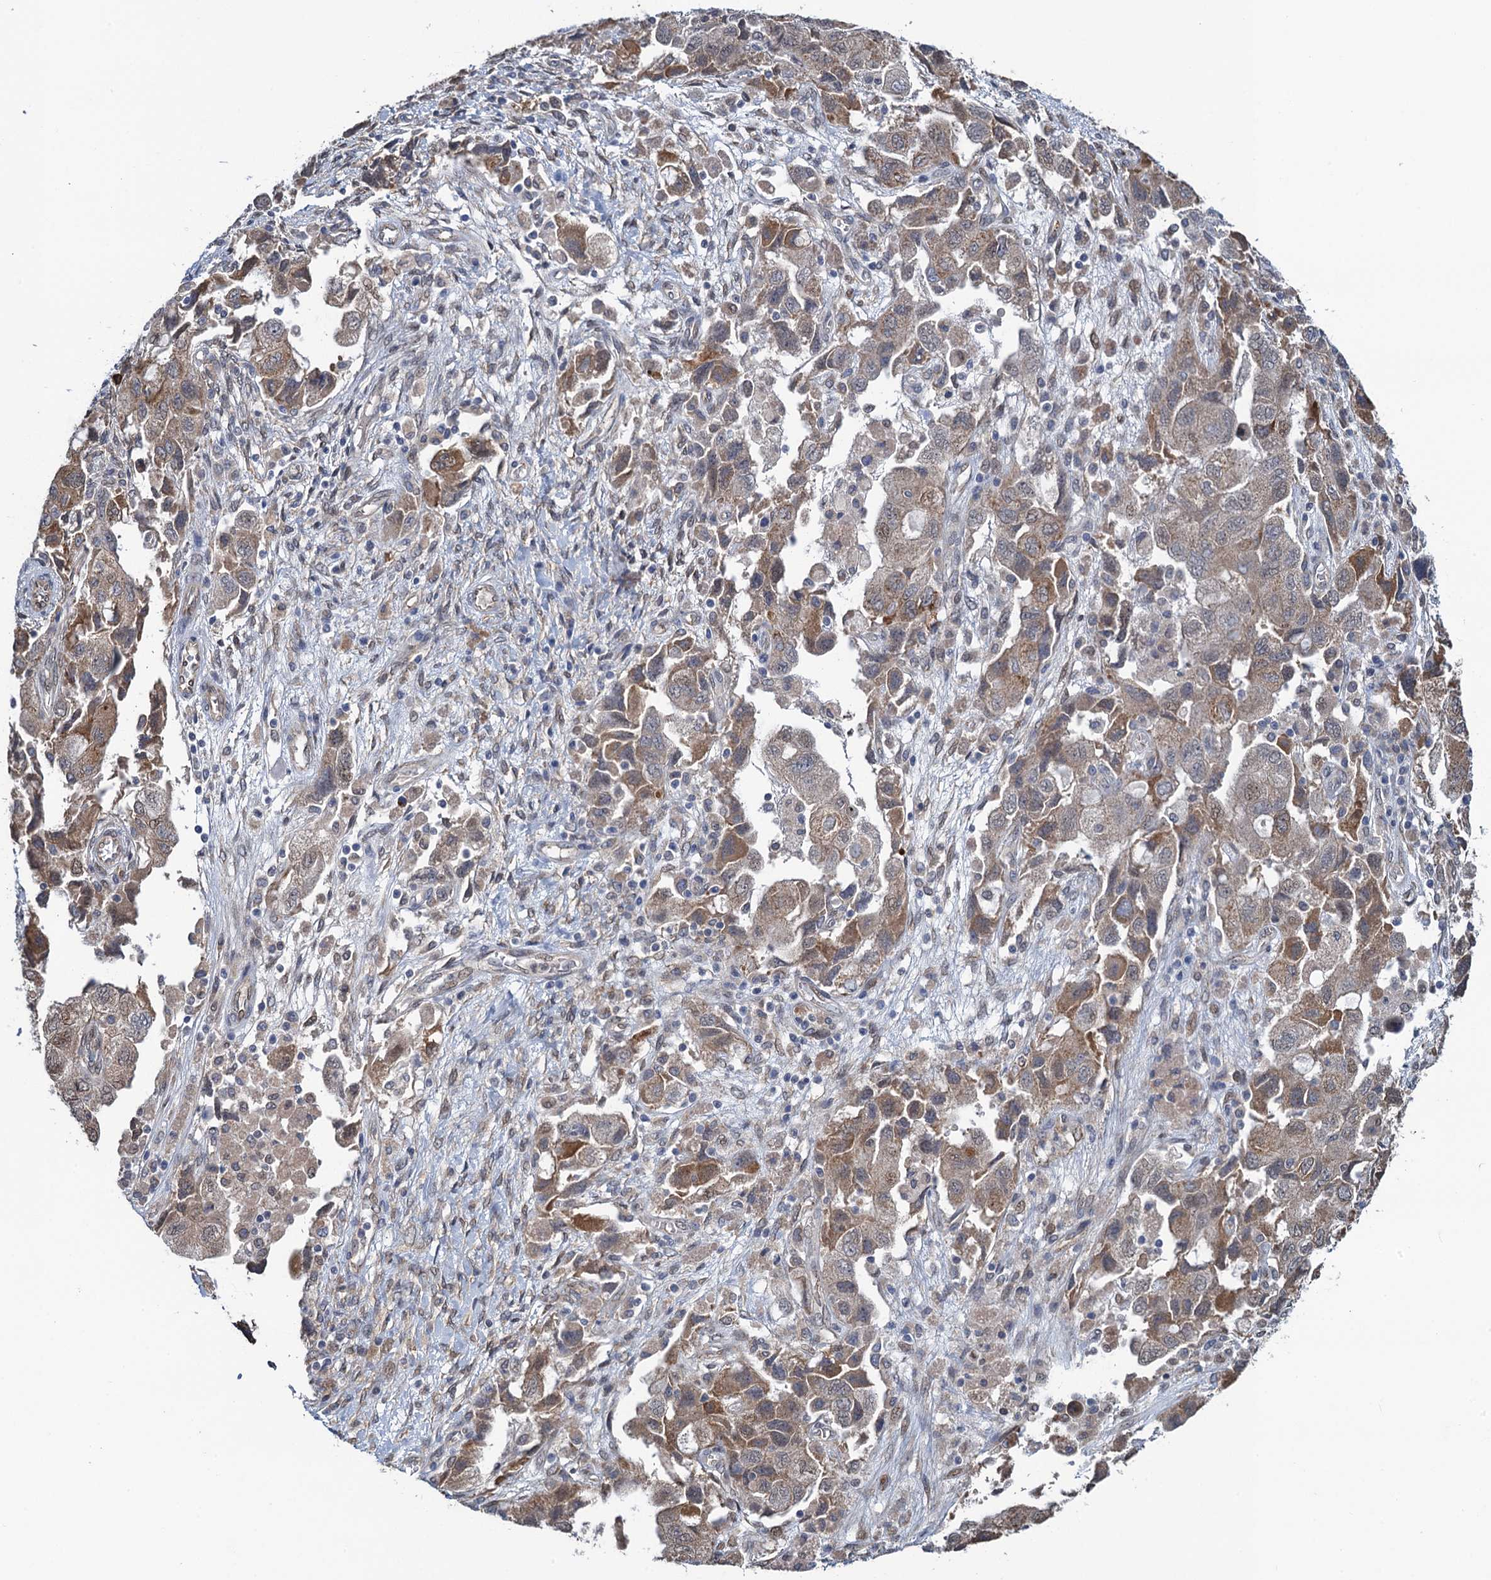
{"staining": {"intensity": "moderate", "quantity": "25%-75%", "location": "cytoplasmic/membranous"}, "tissue": "ovarian cancer", "cell_type": "Tumor cells", "image_type": "cancer", "snomed": [{"axis": "morphology", "description": "Carcinoma, NOS"}, {"axis": "morphology", "description": "Cystadenocarcinoma, serous, NOS"}, {"axis": "topography", "description": "Ovary"}], "caption": "There is medium levels of moderate cytoplasmic/membranous positivity in tumor cells of serous cystadenocarcinoma (ovarian), as demonstrated by immunohistochemical staining (brown color).", "gene": "EVX2", "patient": {"sex": "female", "age": 69}}